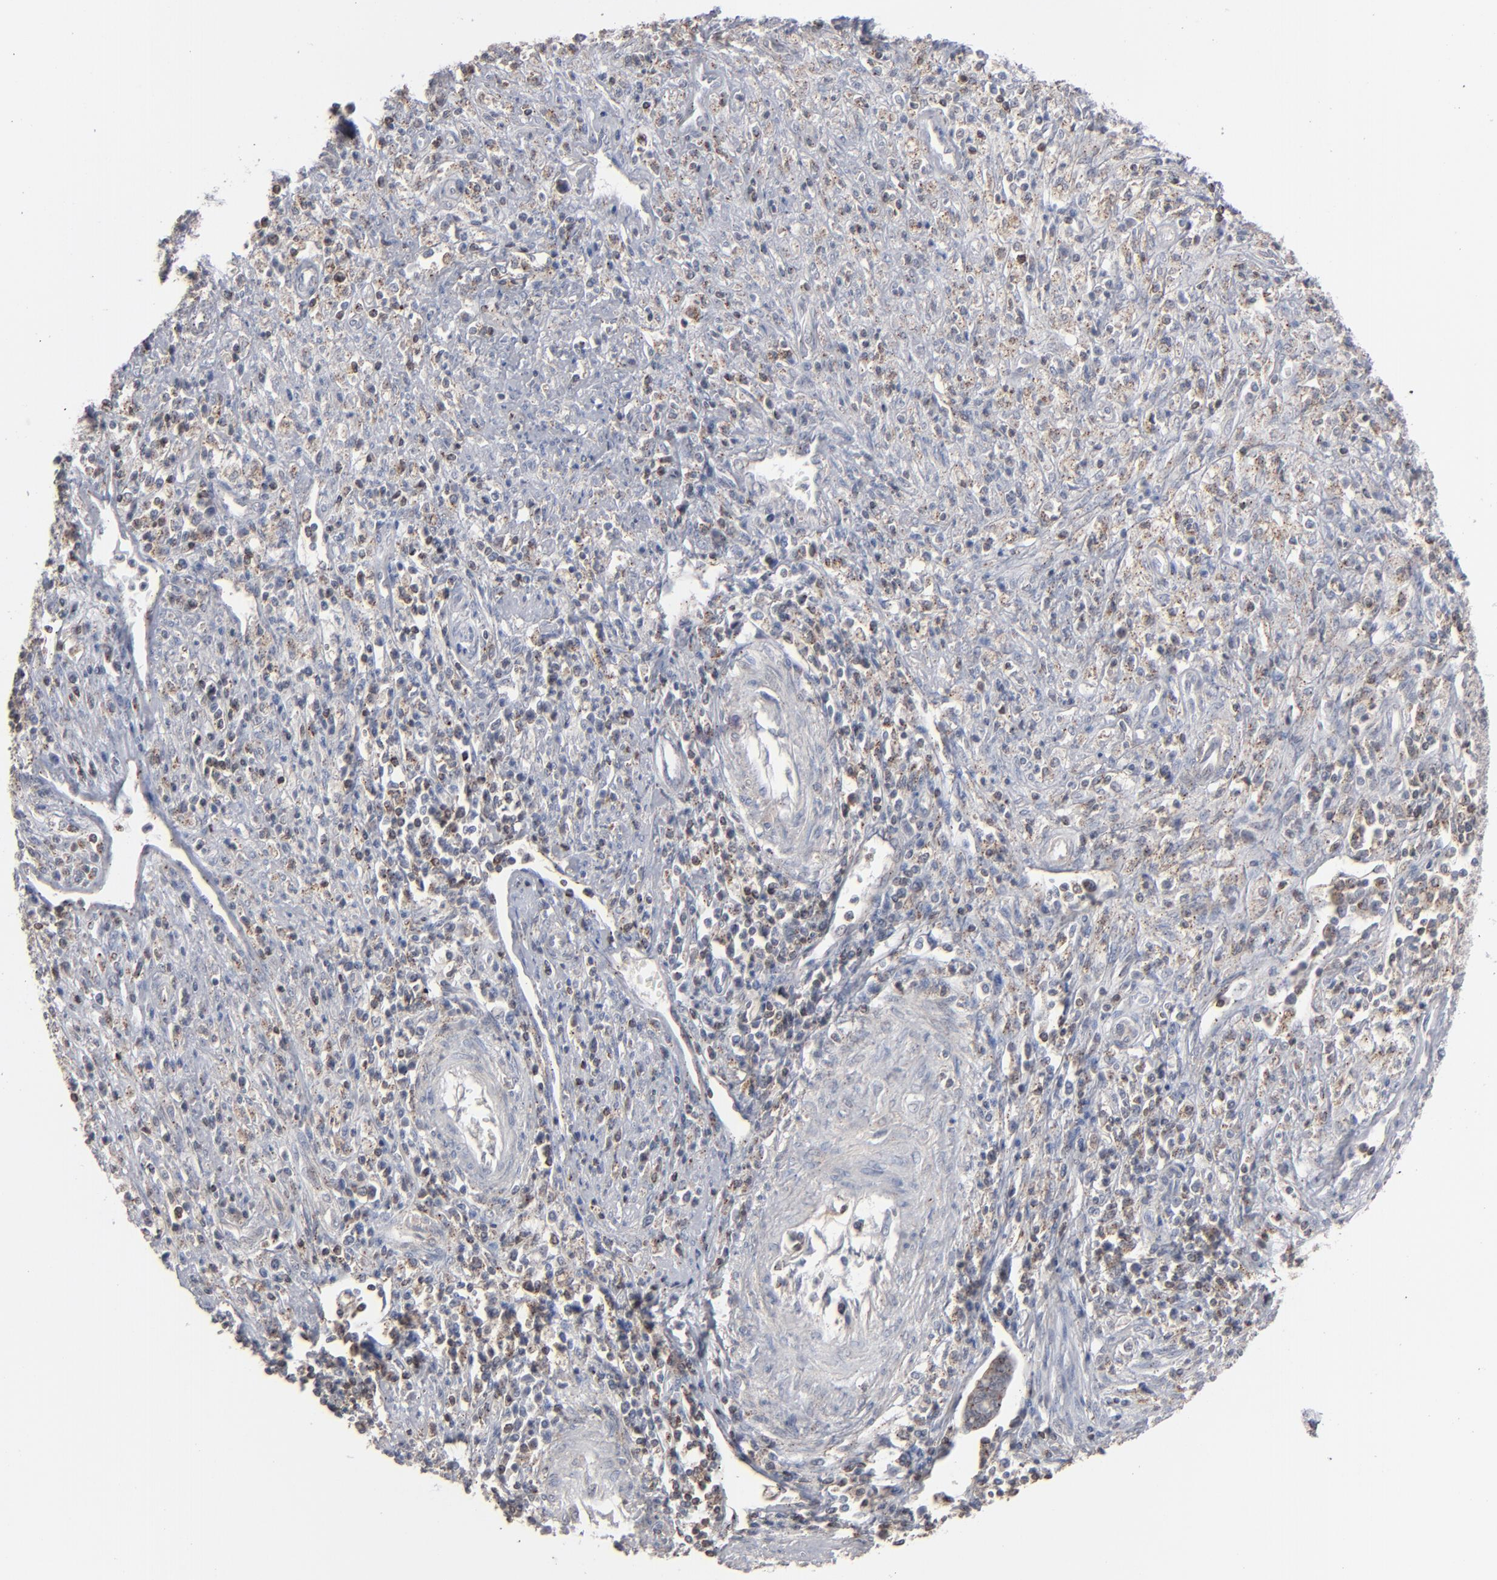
{"staining": {"intensity": "negative", "quantity": "none", "location": "none"}, "tissue": "cervical cancer", "cell_type": "Tumor cells", "image_type": "cancer", "snomed": [{"axis": "morphology", "description": "Adenocarcinoma, NOS"}, {"axis": "topography", "description": "Cervix"}], "caption": "A high-resolution micrograph shows immunohistochemistry (IHC) staining of cervical cancer (adenocarcinoma), which reveals no significant staining in tumor cells.", "gene": "STAT4", "patient": {"sex": "female", "age": 36}}